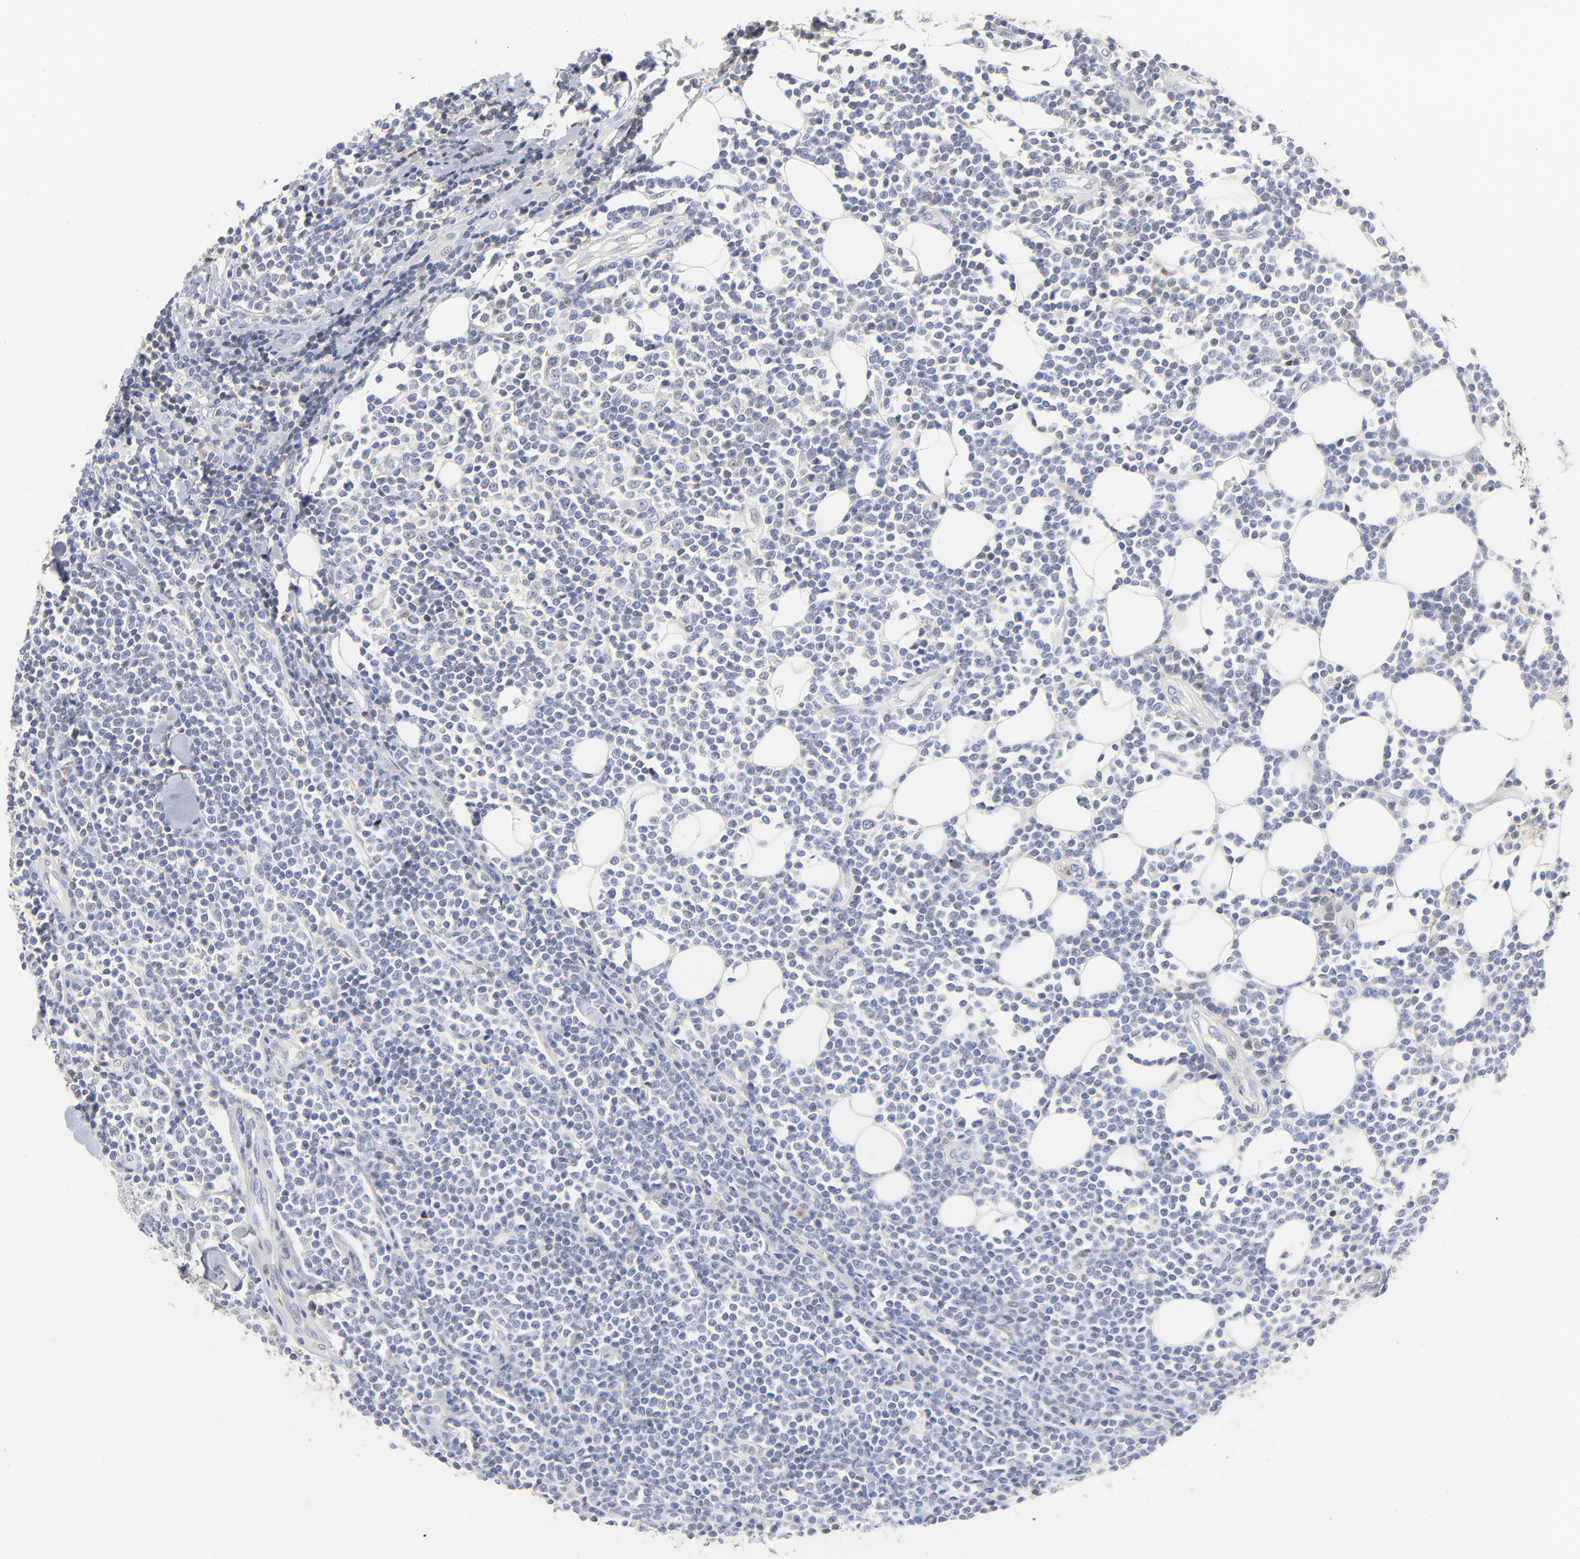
{"staining": {"intensity": "negative", "quantity": "none", "location": "none"}, "tissue": "lymphoma", "cell_type": "Tumor cells", "image_type": "cancer", "snomed": [{"axis": "morphology", "description": "Malignant lymphoma, non-Hodgkin's type, Low grade"}, {"axis": "topography", "description": "Soft tissue"}], "caption": "A high-resolution image shows IHC staining of malignant lymphoma, non-Hodgkin's type (low-grade), which demonstrates no significant staining in tumor cells. (DAB immunohistochemistry with hematoxylin counter stain).", "gene": "SERPINA4", "patient": {"sex": "male", "age": 92}}